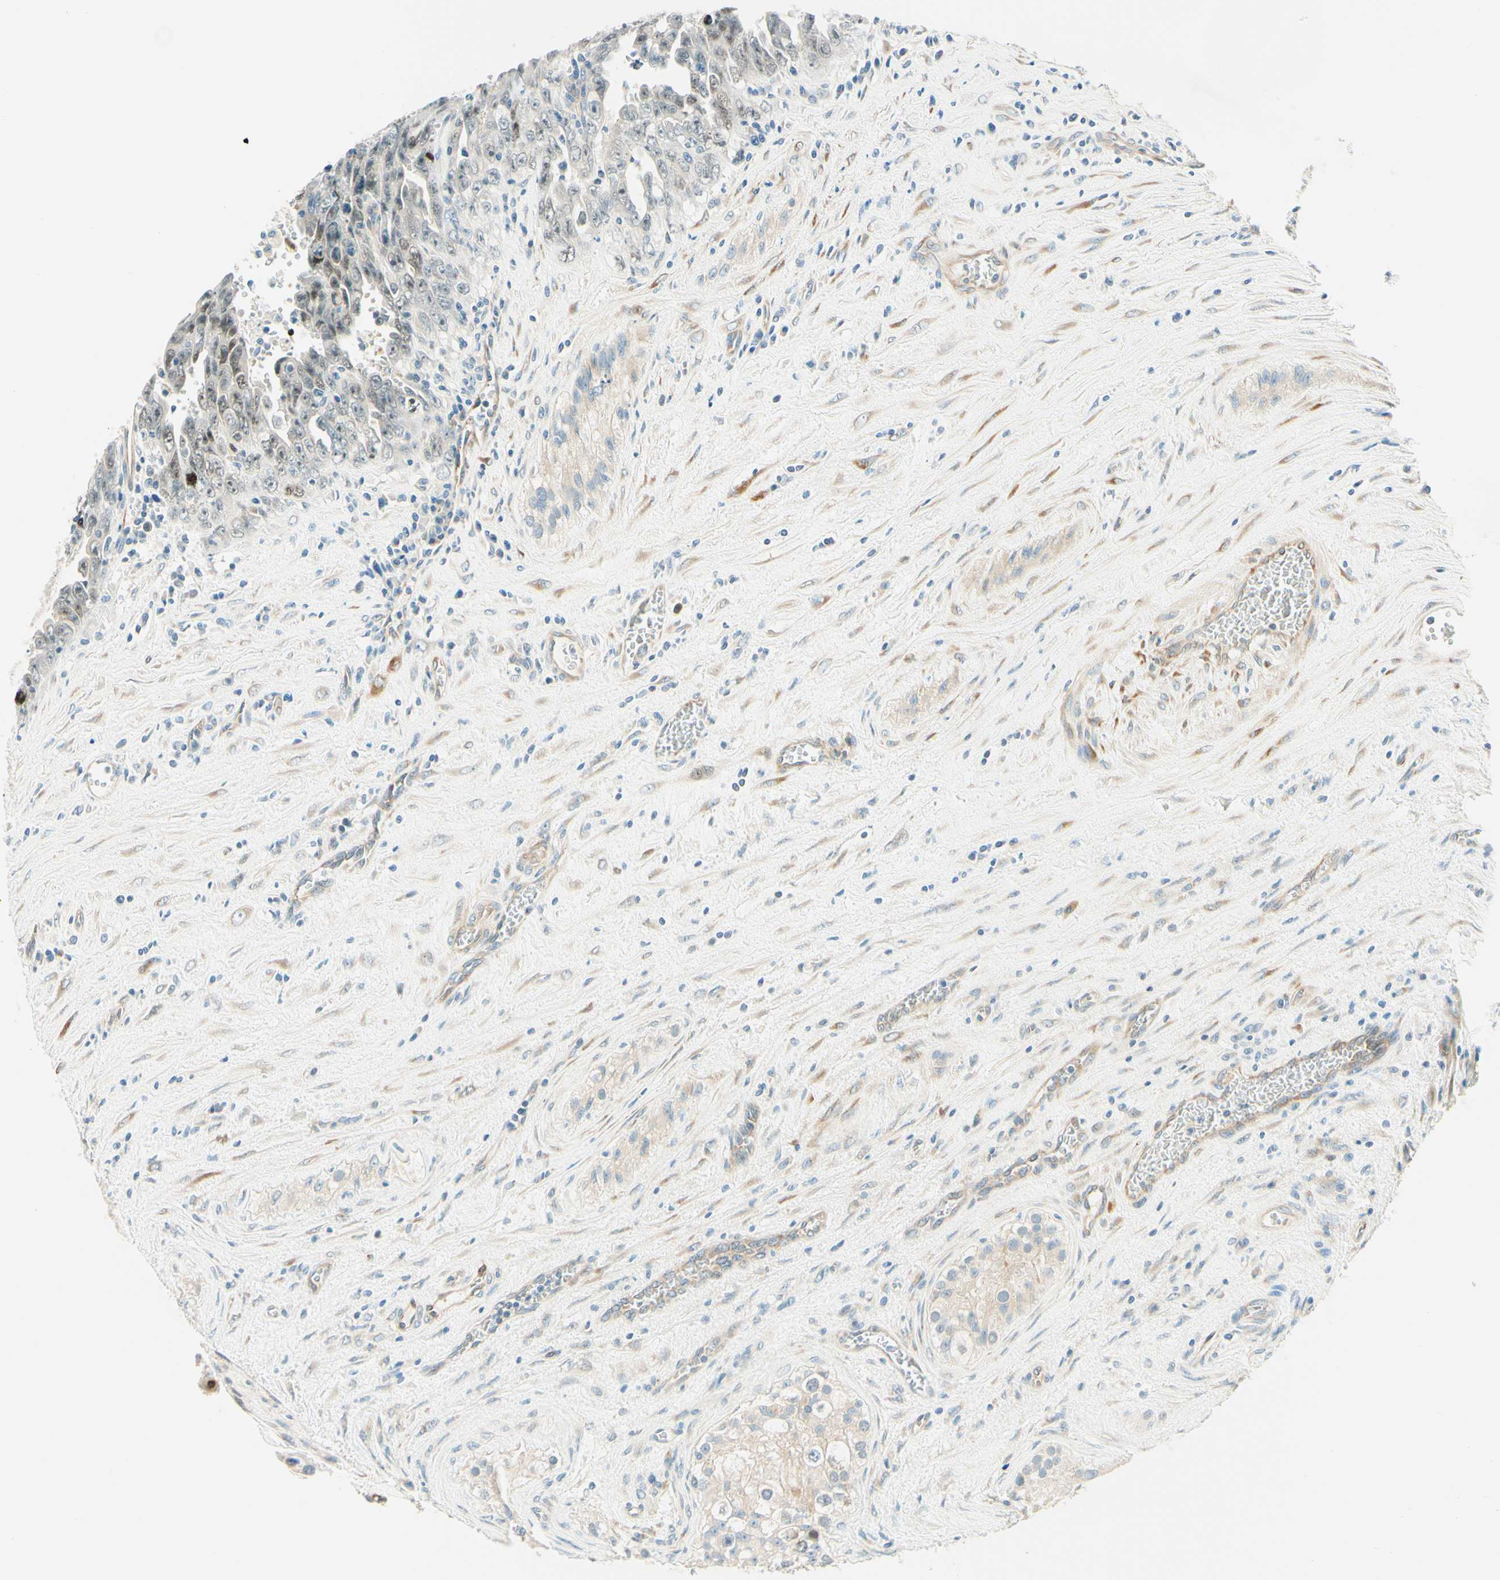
{"staining": {"intensity": "weak", "quantity": "25%-75%", "location": "cytoplasmic/membranous,nuclear"}, "tissue": "testis cancer", "cell_type": "Tumor cells", "image_type": "cancer", "snomed": [{"axis": "morphology", "description": "Carcinoma, Embryonal, NOS"}, {"axis": "topography", "description": "Testis"}], "caption": "IHC (DAB (3,3'-diaminobenzidine)) staining of human testis cancer shows weak cytoplasmic/membranous and nuclear protein expression in approximately 25%-75% of tumor cells.", "gene": "TAOK2", "patient": {"sex": "male", "age": 28}}